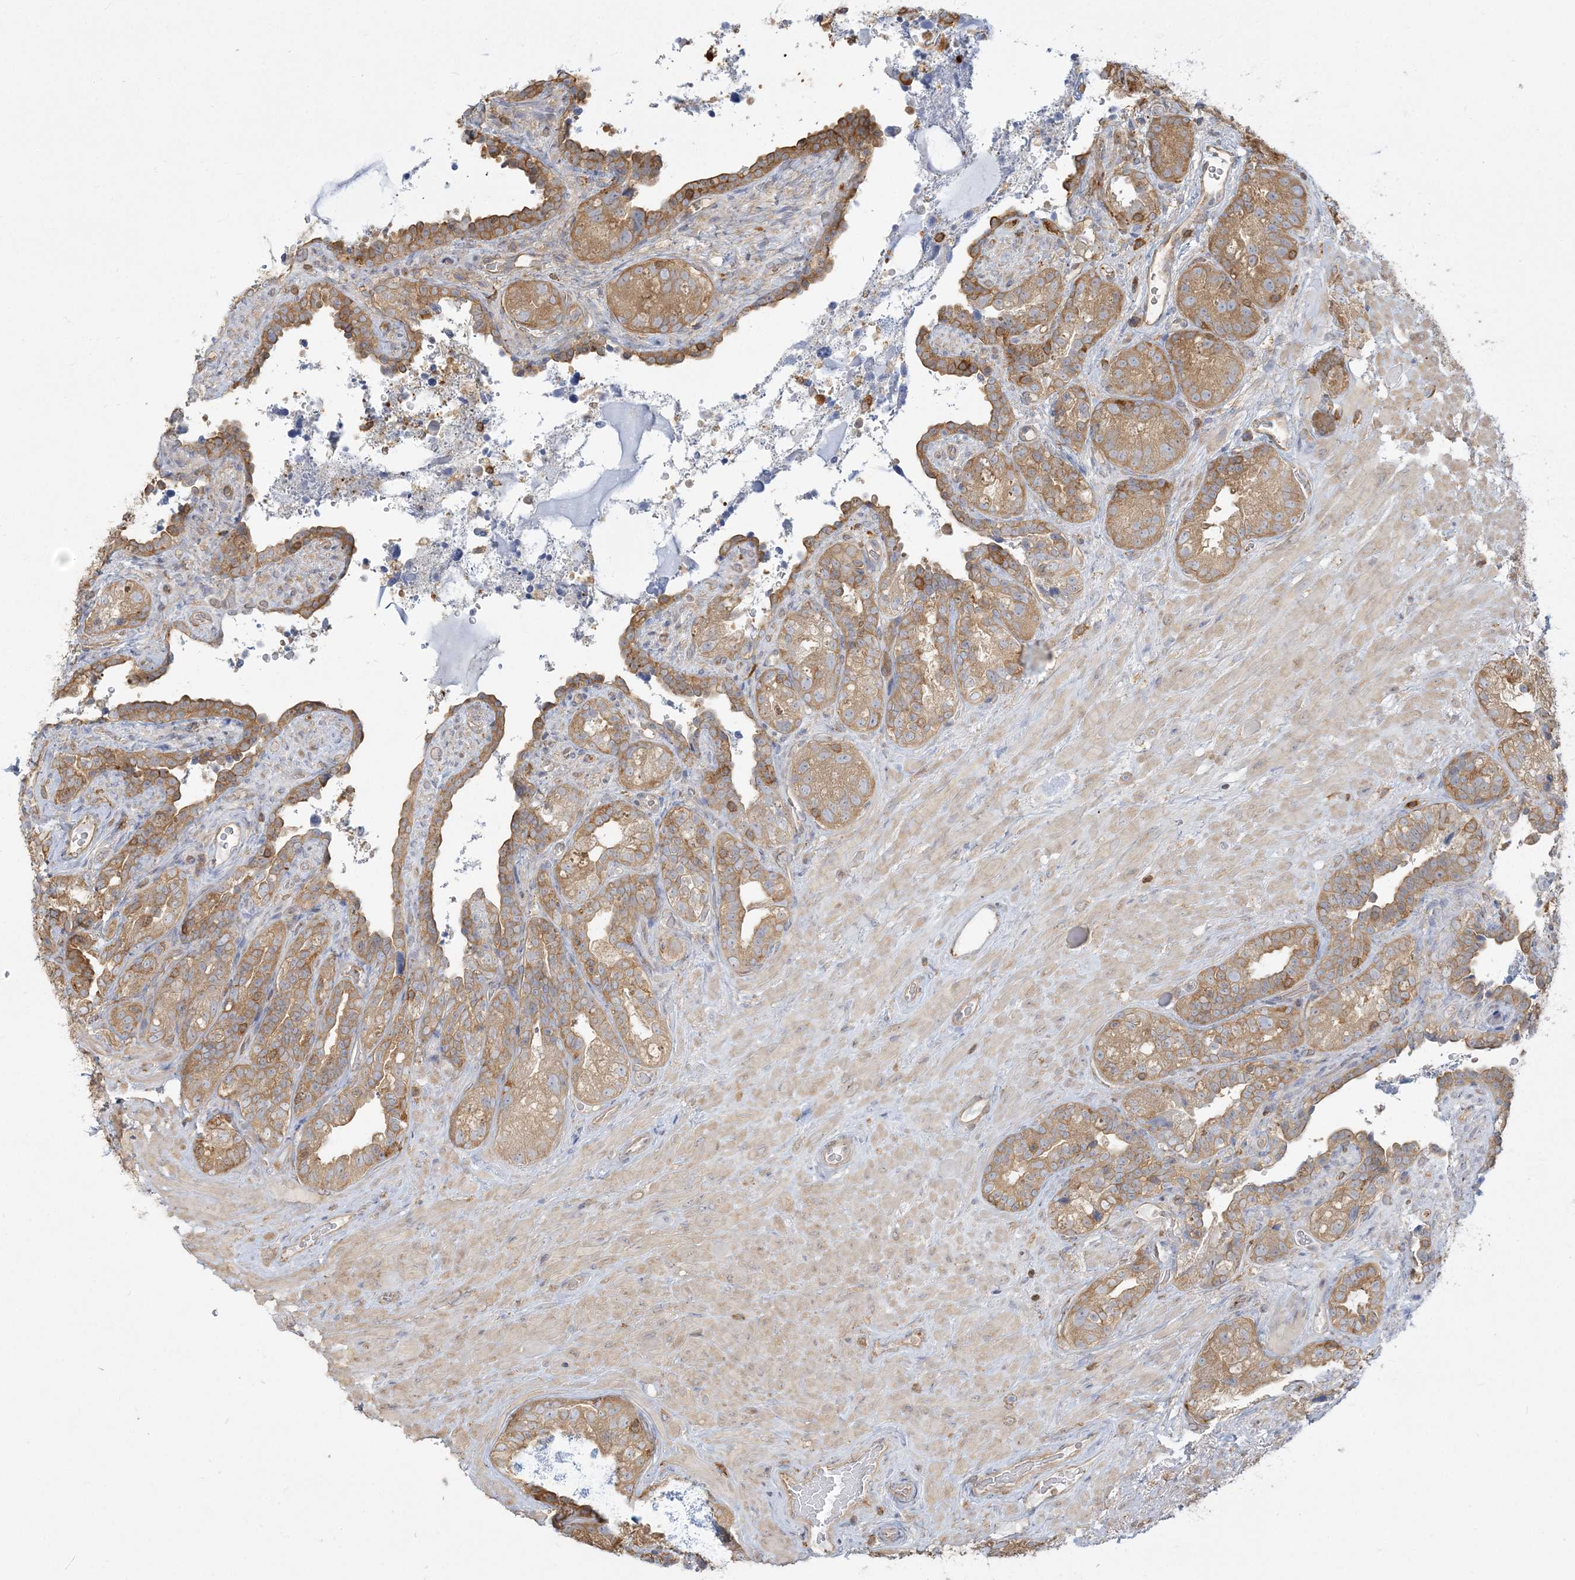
{"staining": {"intensity": "moderate", "quantity": ">75%", "location": "cytoplasmic/membranous"}, "tissue": "seminal vesicle", "cell_type": "Glandular cells", "image_type": "normal", "snomed": [{"axis": "morphology", "description": "Normal tissue, NOS"}, {"axis": "topography", "description": "Seminal veicle"}, {"axis": "topography", "description": "Peripheral nerve tissue"}], "caption": "A photomicrograph of human seminal vesicle stained for a protein exhibits moderate cytoplasmic/membranous brown staining in glandular cells.", "gene": "ANKS1A", "patient": {"sex": "male", "age": 67}}